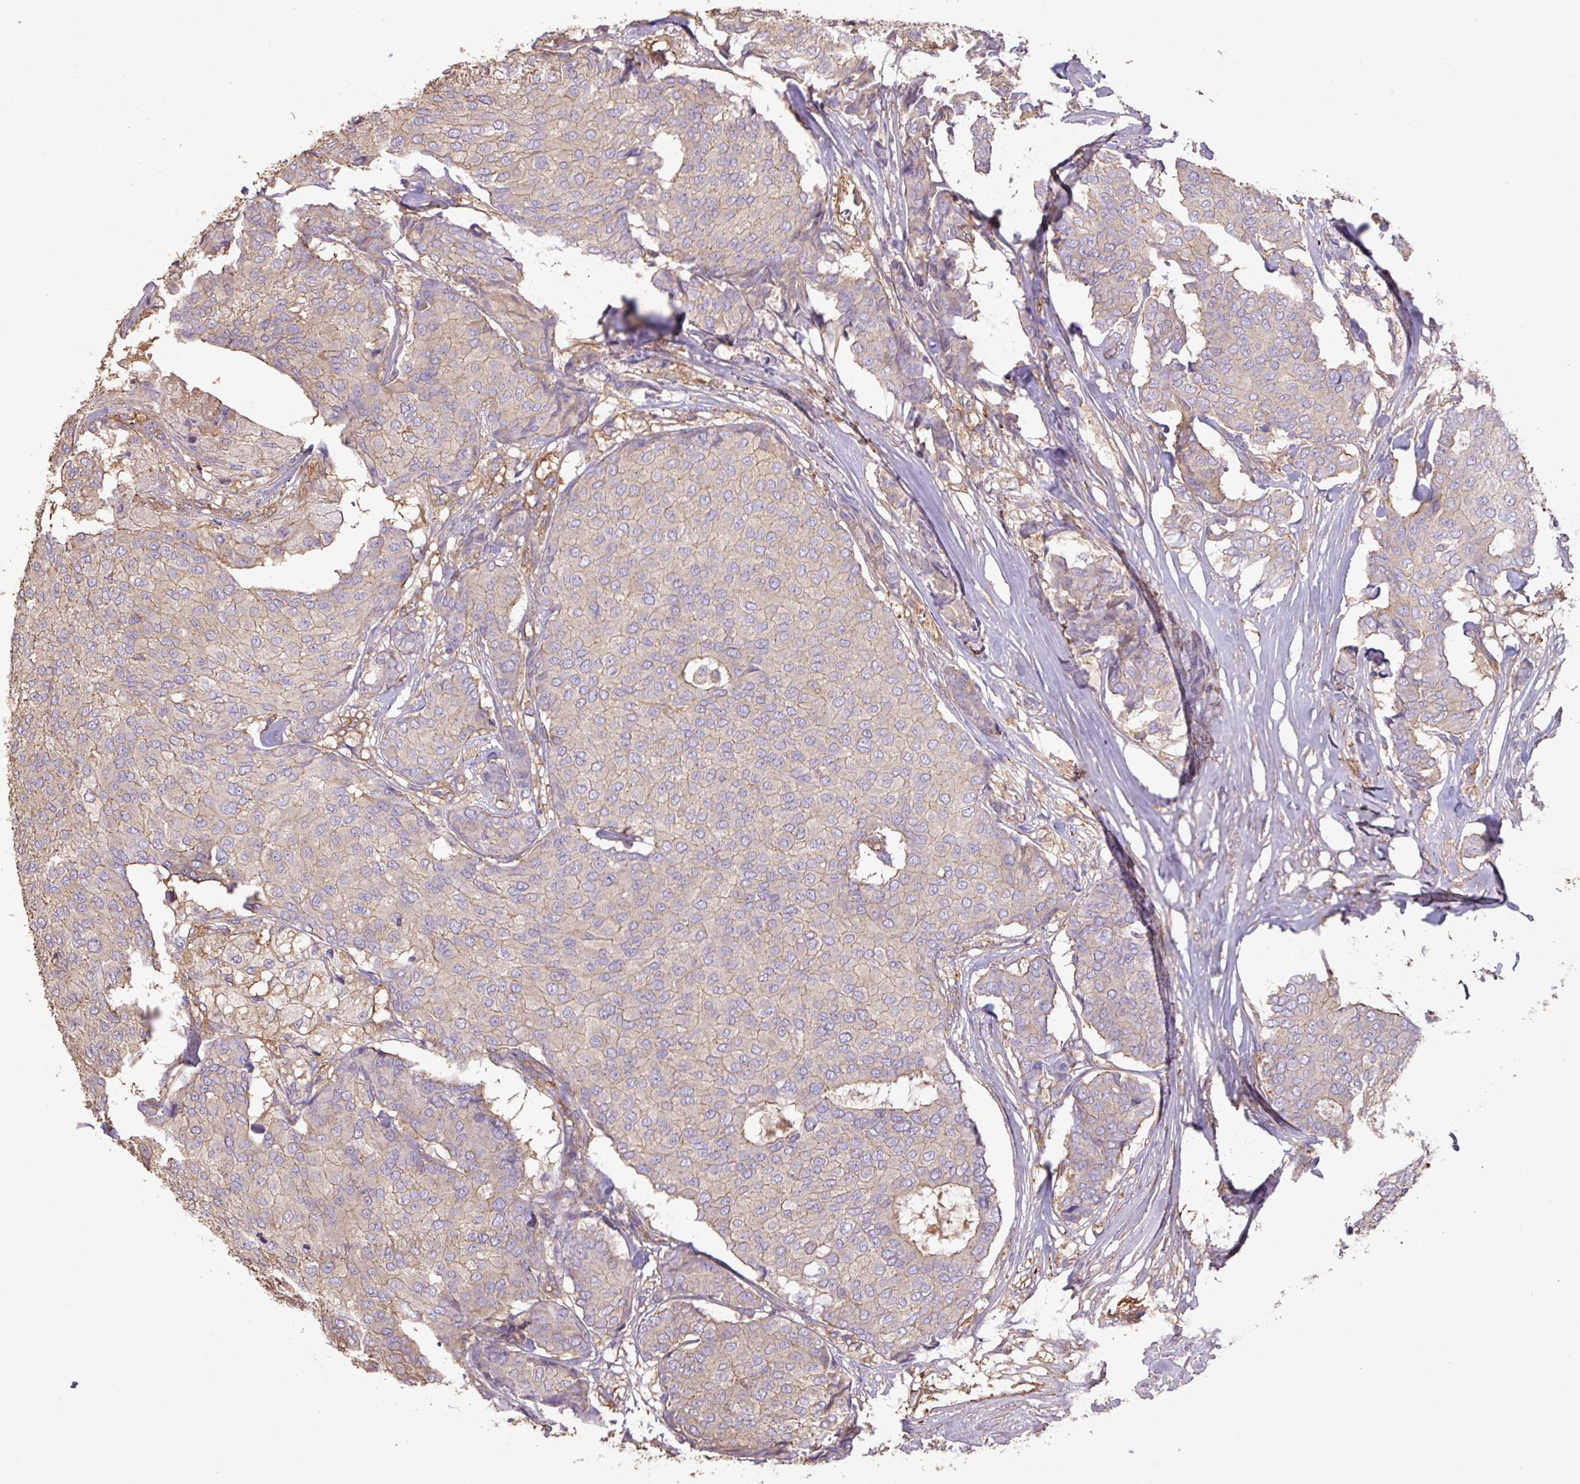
{"staining": {"intensity": "weak", "quantity": "25%-75%", "location": "cytoplasmic/membranous"}, "tissue": "breast cancer", "cell_type": "Tumor cells", "image_type": "cancer", "snomed": [{"axis": "morphology", "description": "Duct carcinoma"}, {"axis": "topography", "description": "Breast"}], "caption": "Human breast cancer stained for a protein (brown) reveals weak cytoplasmic/membranous positive expression in approximately 25%-75% of tumor cells.", "gene": "CALML4", "patient": {"sex": "female", "age": 75}}